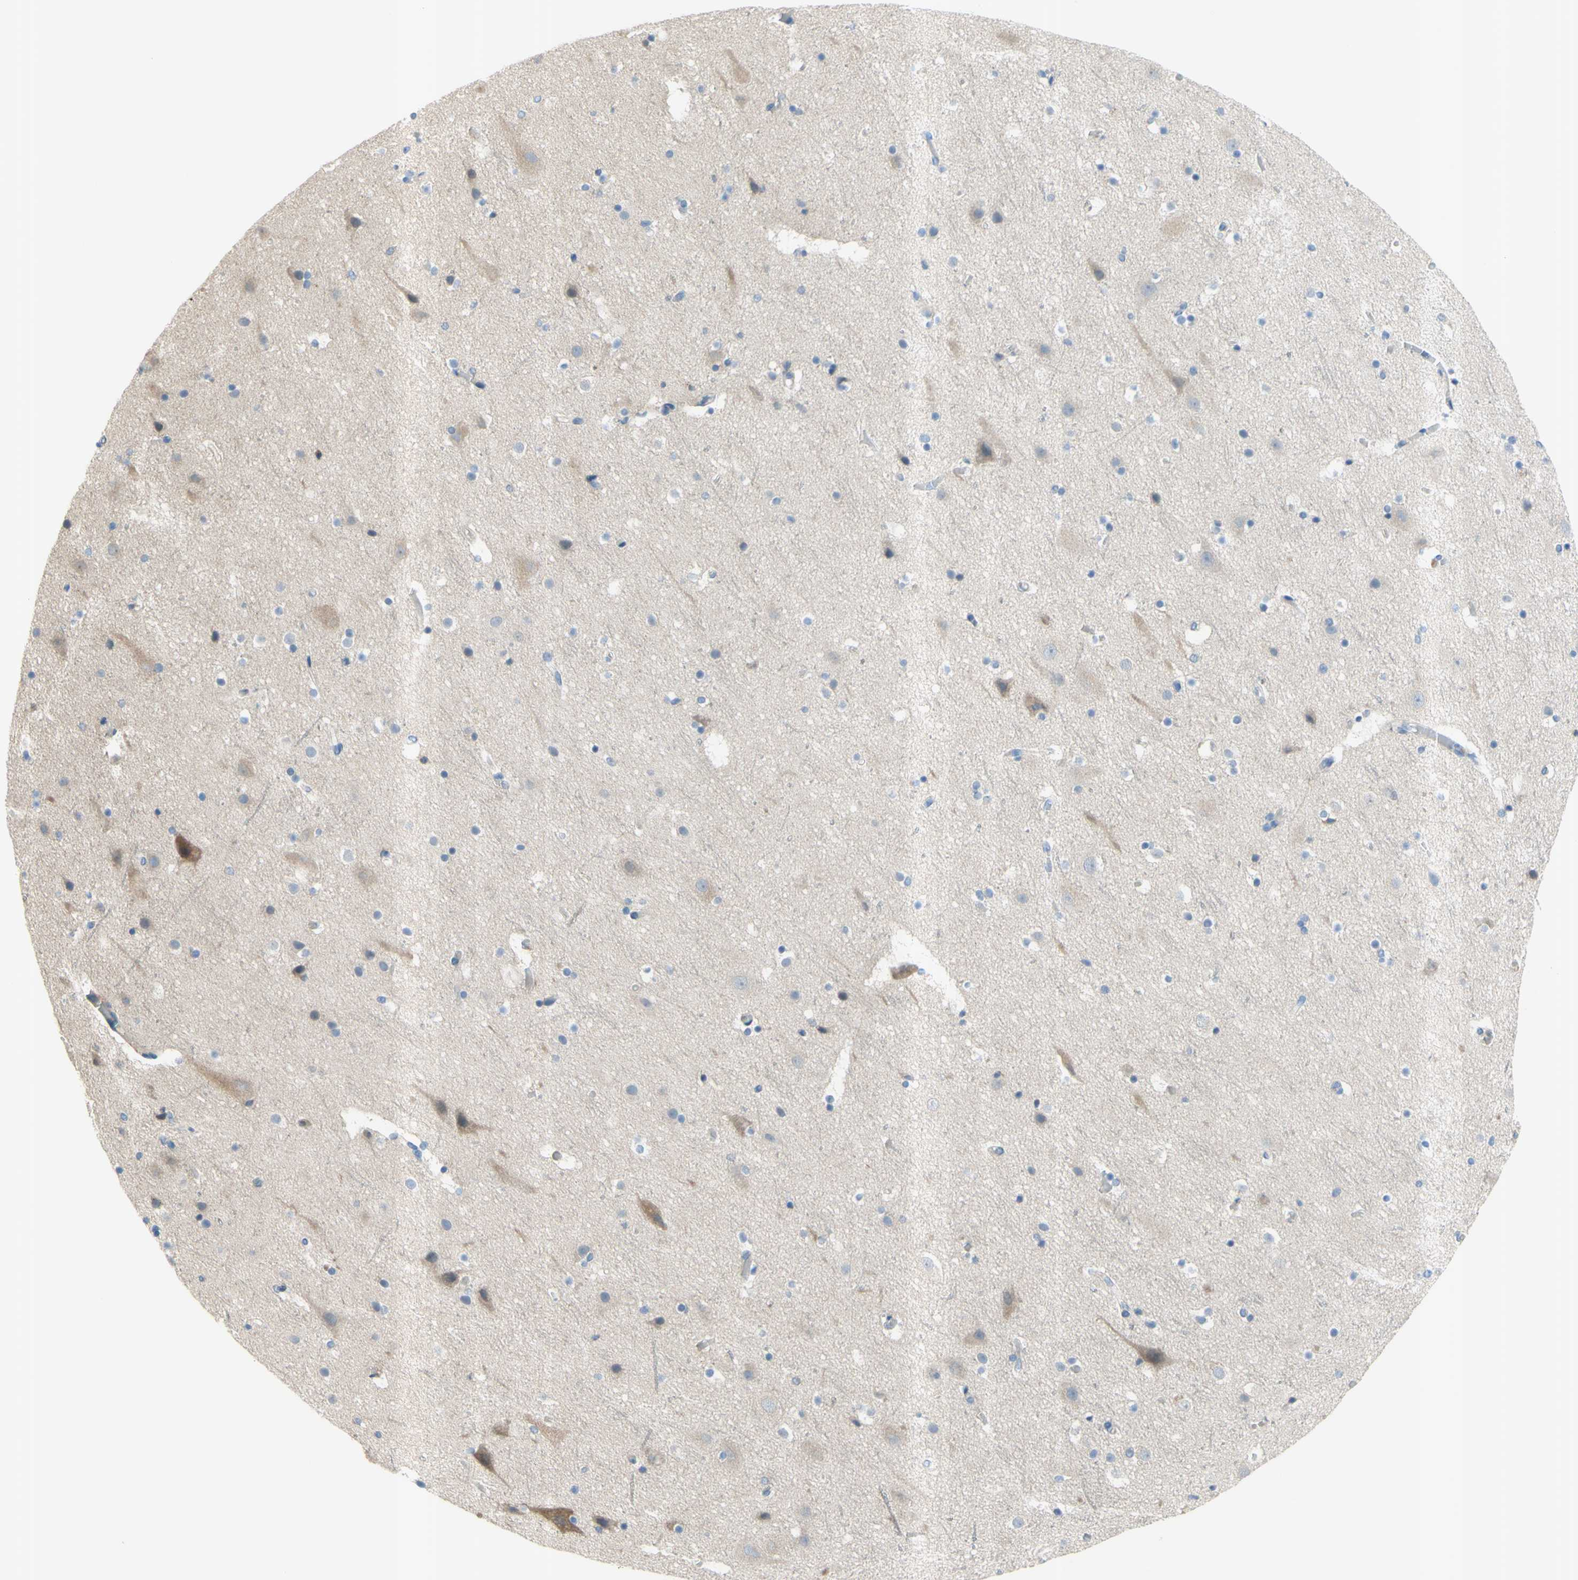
{"staining": {"intensity": "weak", "quantity": "25%-75%", "location": "cytoplasmic/membranous"}, "tissue": "cerebral cortex", "cell_type": "Endothelial cells", "image_type": "normal", "snomed": [{"axis": "morphology", "description": "Normal tissue, NOS"}, {"axis": "topography", "description": "Cerebral cortex"}], "caption": "Endothelial cells demonstrate weak cytoplasmic/membranous positivity in approximately 25%-75% of cells in benign cerebral cortex. Immunohistochemistry stains the protein in brown and the nuclei are stained blue.", "gene": "PRRG2", "patient": {"sex": "male", "age": 45}}